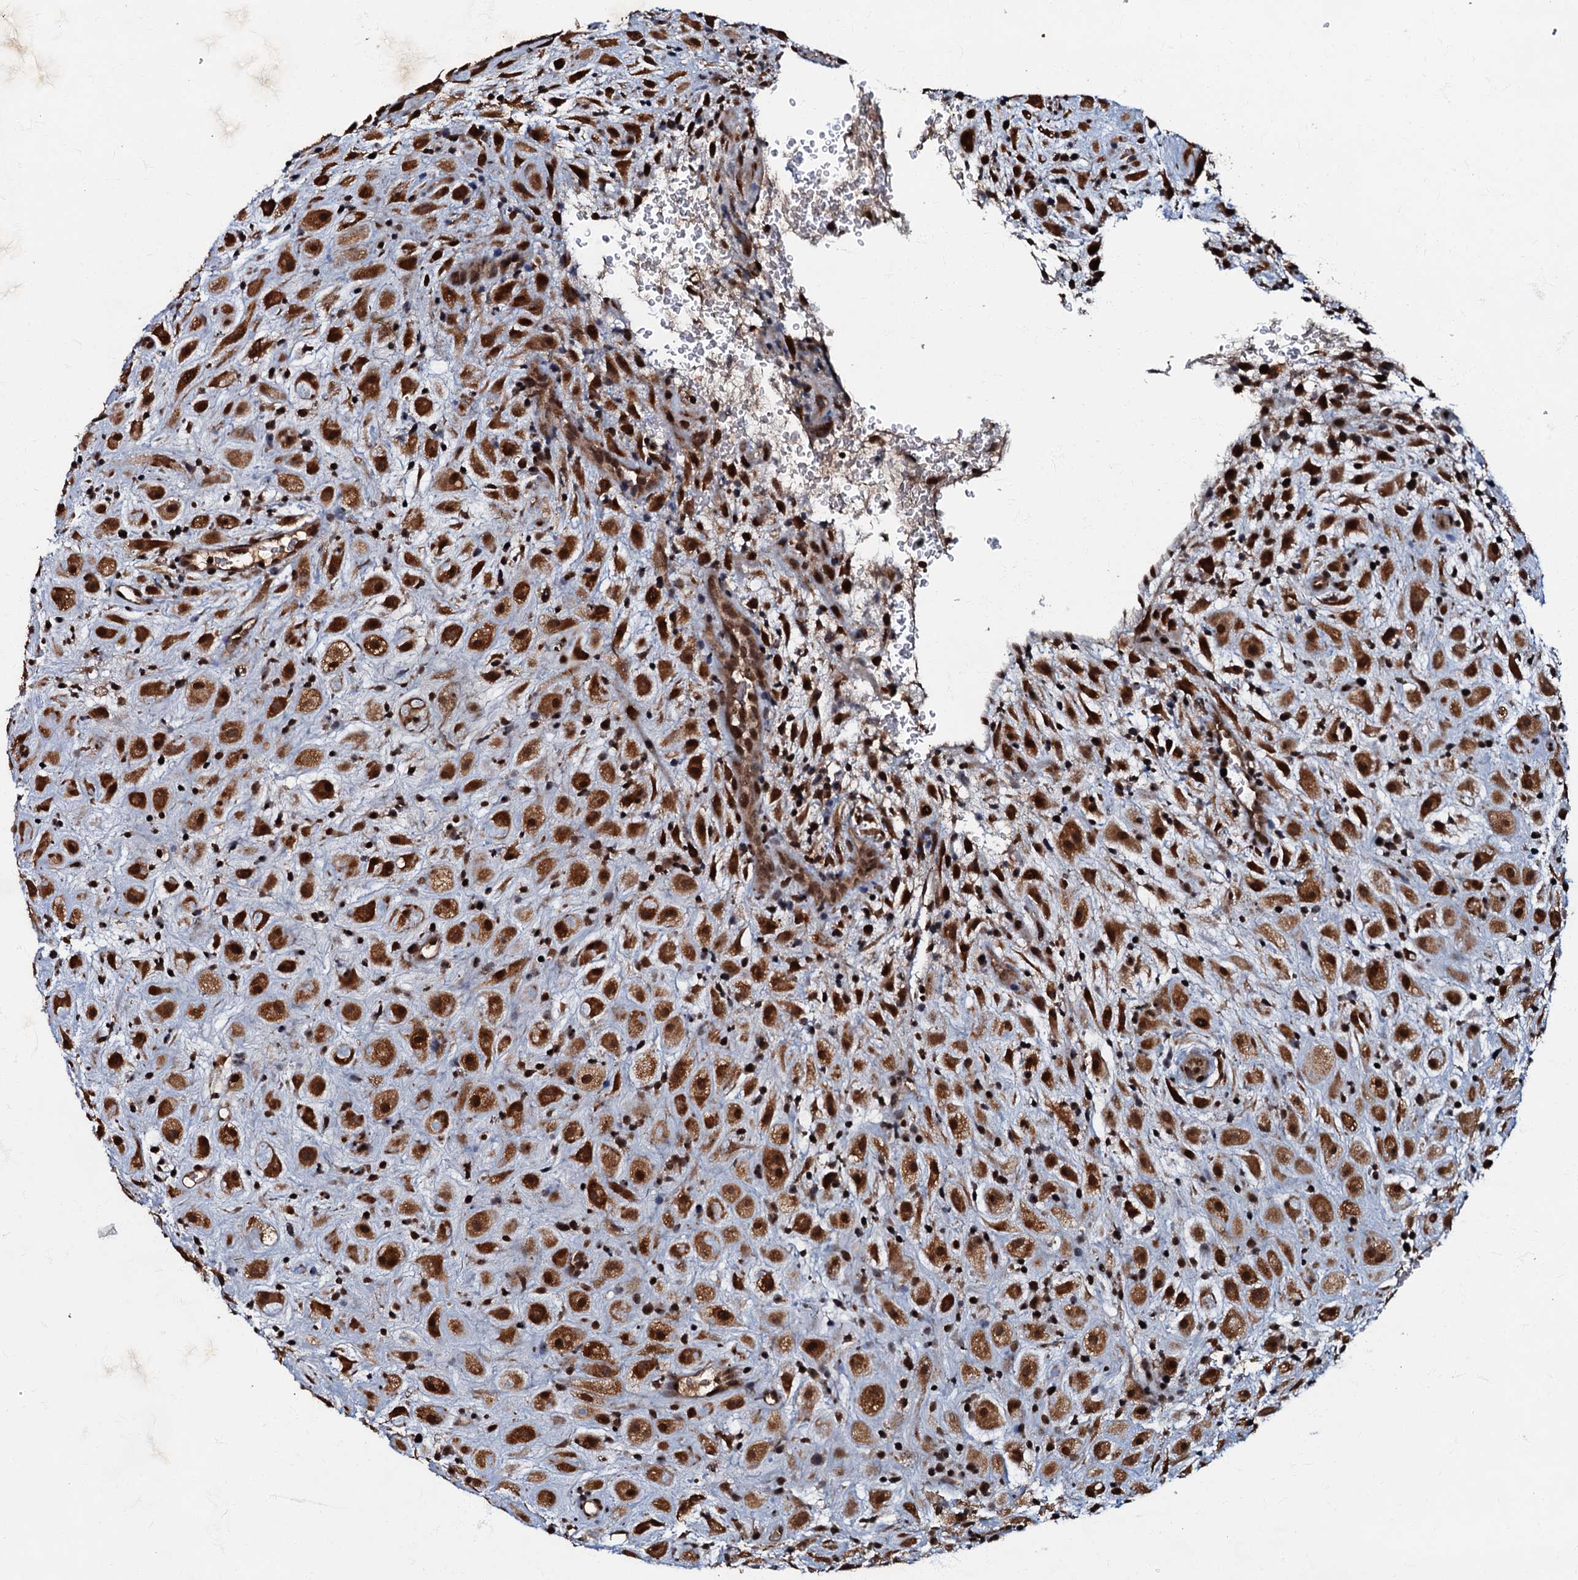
{"staining": {"intensity": "strong", "quantity": ">75%", "location": "cytoplasmic/membranous,nuclear"}, "tissue": "placenta", "cell_type": "Decidual cells", "image_type": "normal", "snomed": [{"axis": "morphology", "description": "Normal tissue, NOS"}, {"axis": "topography", "description": "Placenta"}], "caption": "IHC of benign placenta displays high levels of strong cytoplasmic/membranous,nuclear staining in about >75% of decidual cells.", "gene": "C18orf32", "patient": {"sex": "female", "age": 35}}